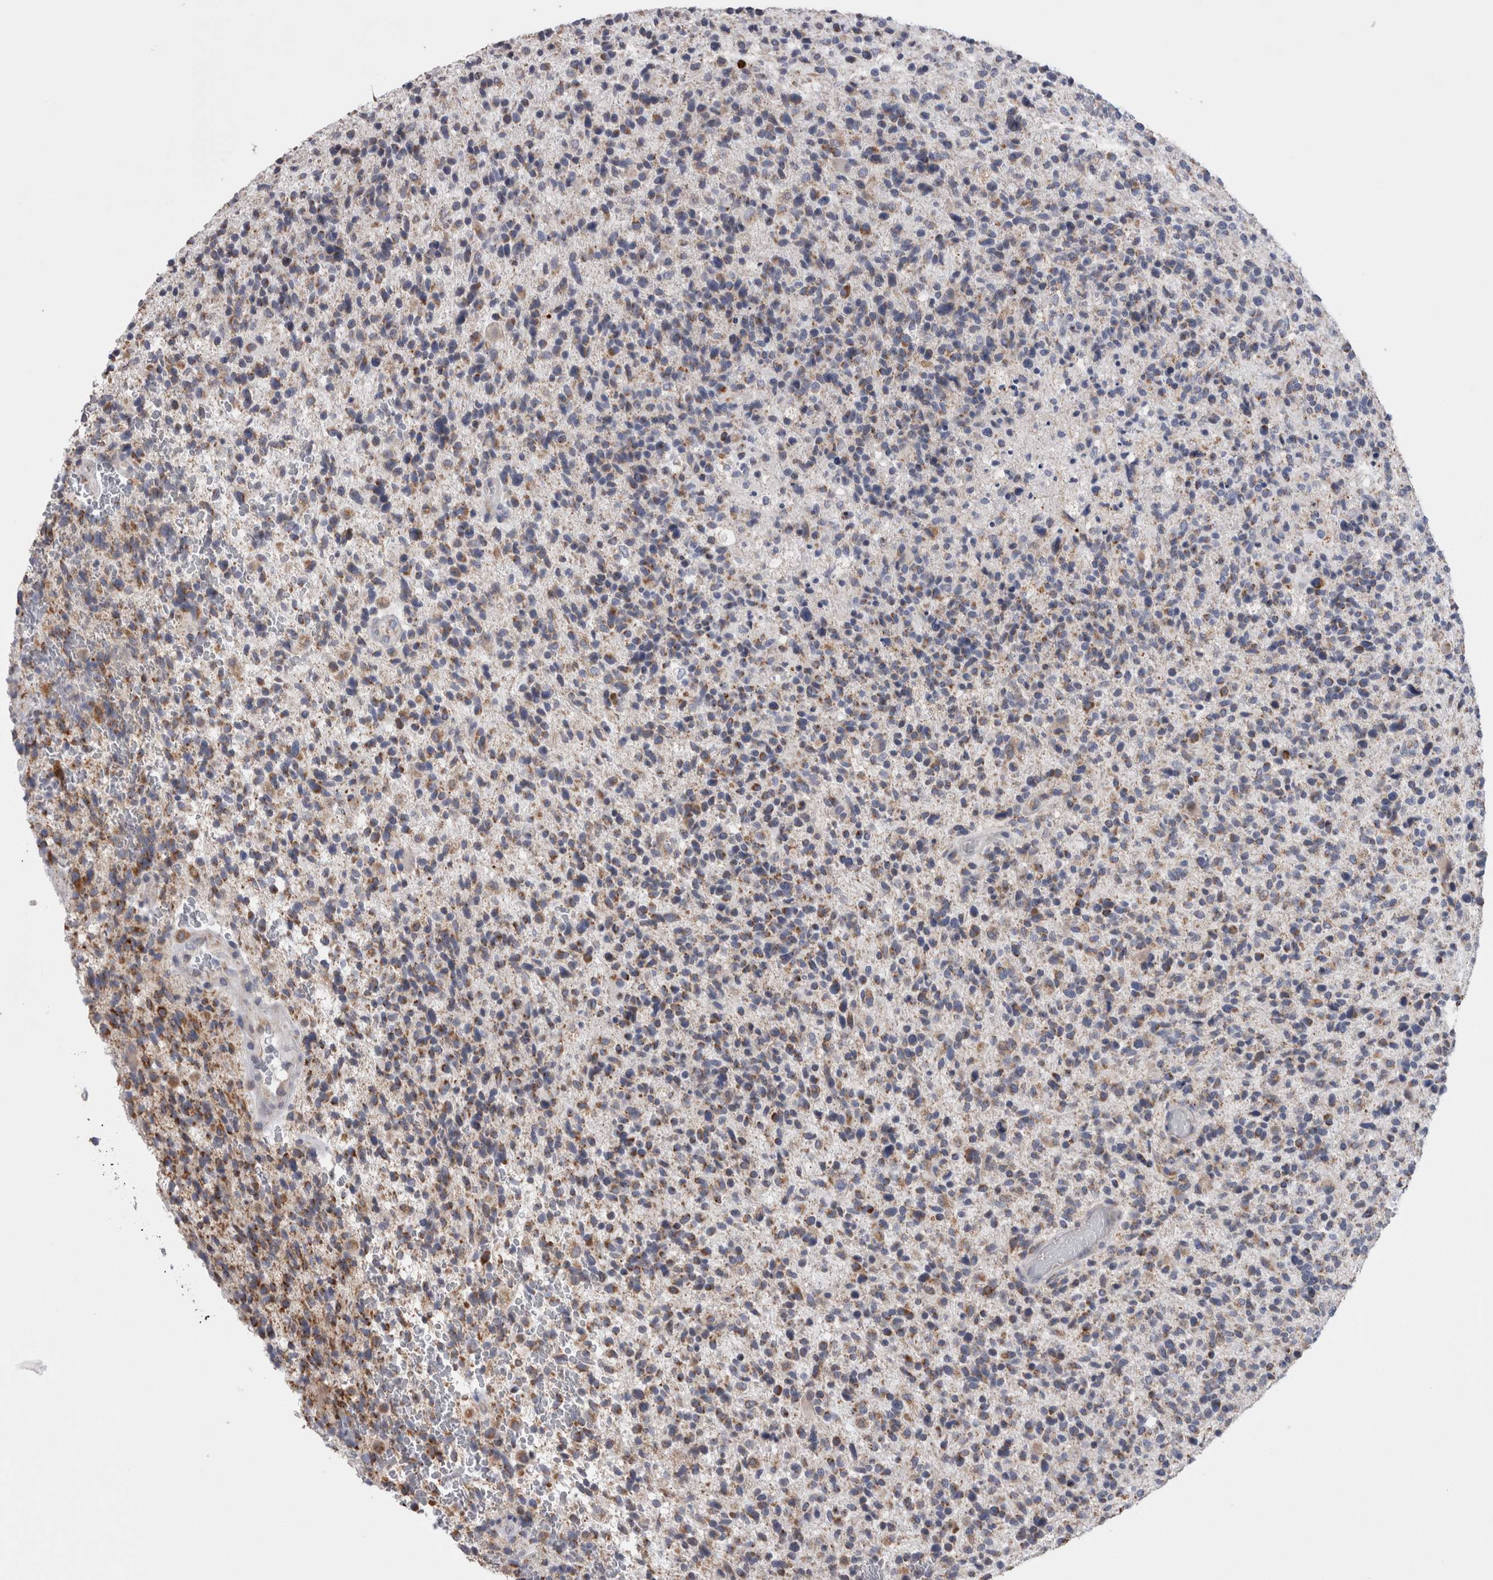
{"staining": {"intensity": "moderate", "quantity": "<25%", "location": "cytoplasmic/membranous"}, "tissue": "glioma", "cell_type": "Tumor cells", "image_type": "cancer", "snomed": [{"axis": "morphology", "description": "Glioma, malignant, High grade"}, {"axis": "topography", "description": "Brain"}], "caption": "Moderate cytoplasmic/membranous protein positivity is appreciated in approximately <25% of tumor cells in glioma.", "gene": "GDAP1", "patient": {"sex": "male", "age": 72}}